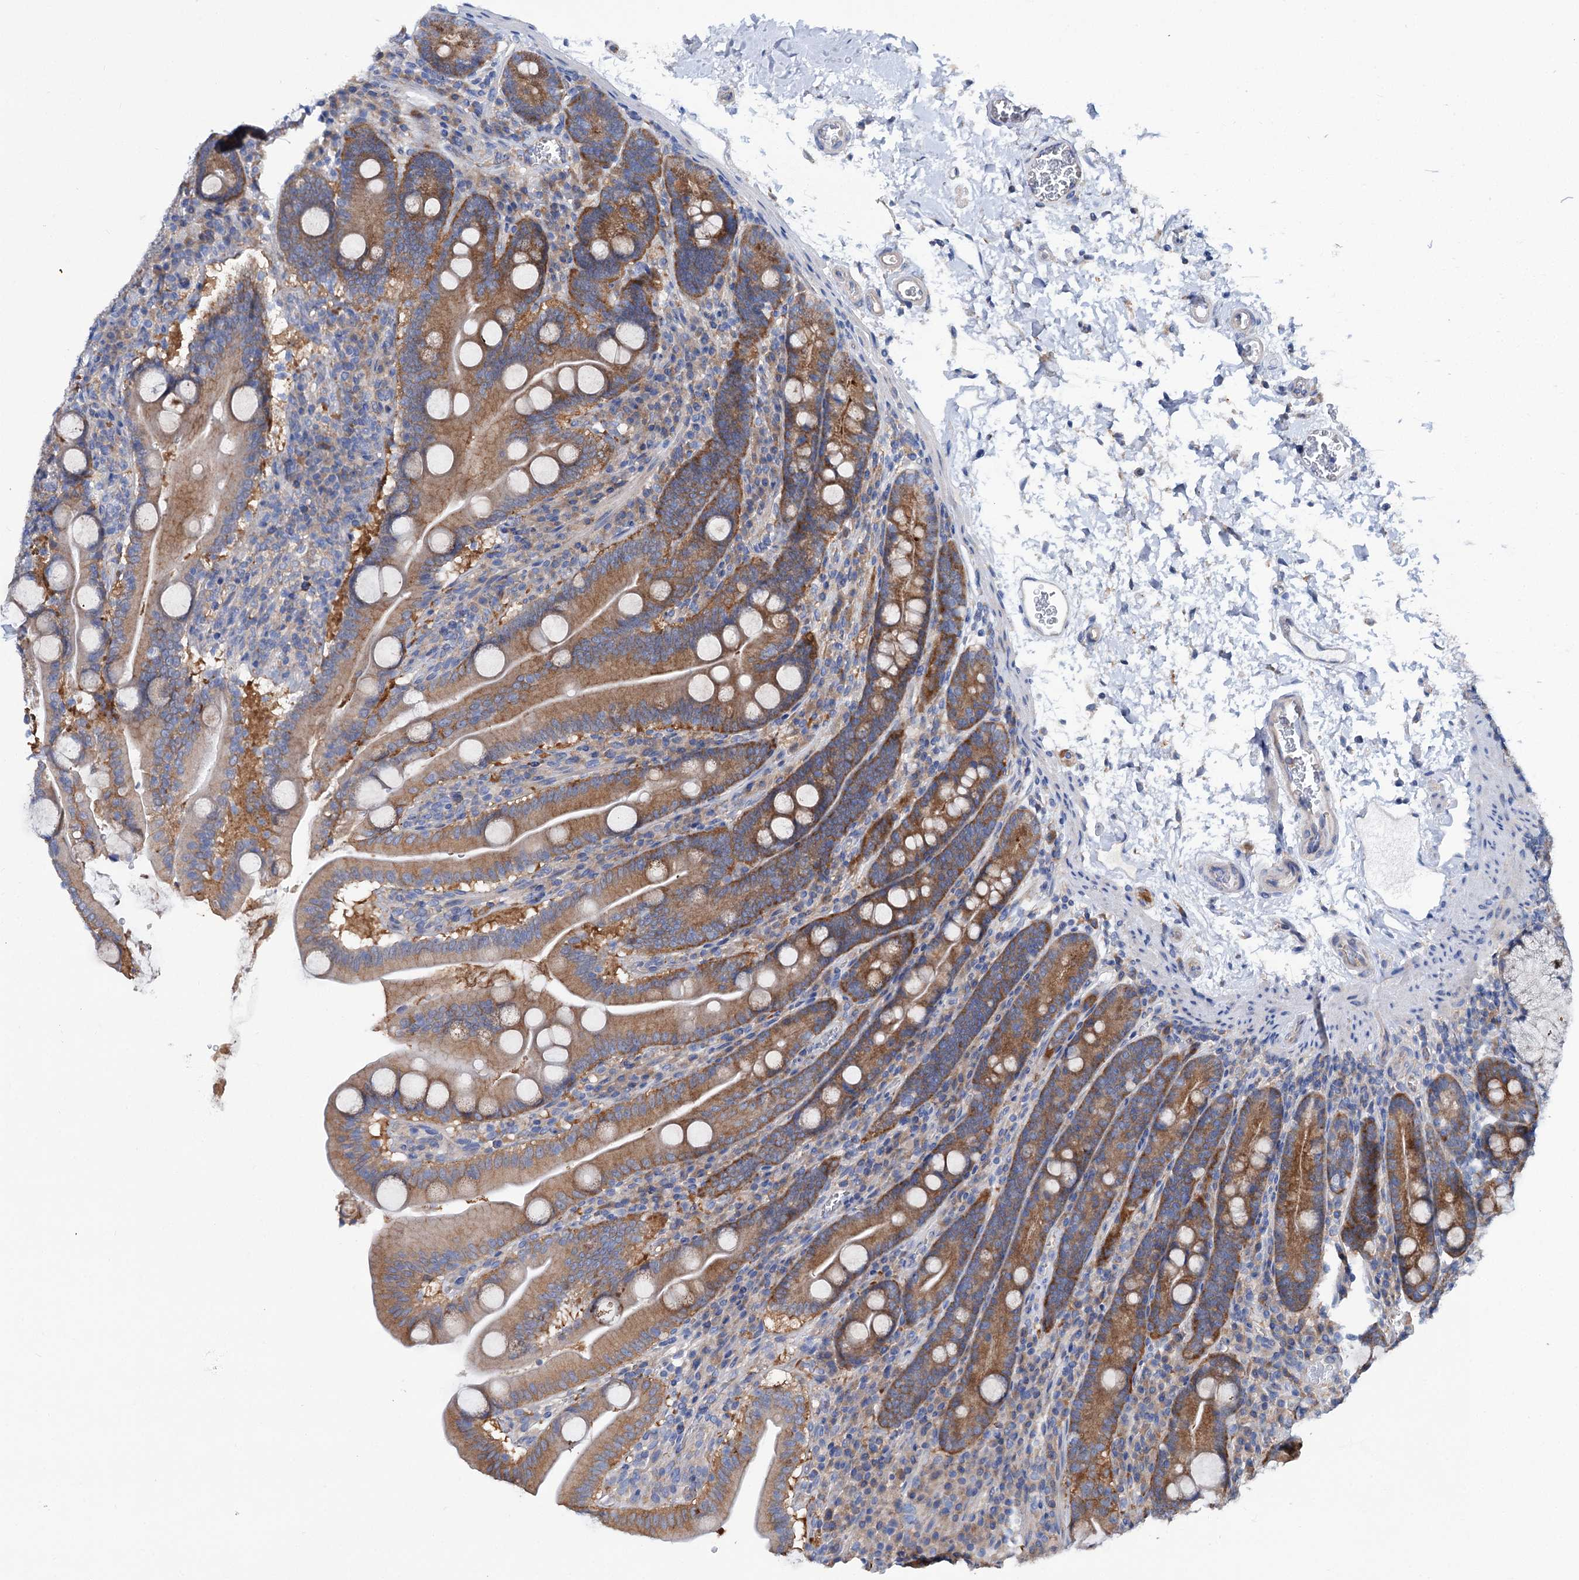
{"staining": {"intensity": "moderate", "quantity": ">75%", "location": "cytoplasmic/membranous"}, "tissue": "duodenum", "cell_type": "Glandular cells", "image_type": "normal", "snomed": [{"axis": "morphology", "description": "Normal tissue, NOS"}, {"axis": "topography", "description": "Duodenum"}], "caption": "Protein staining of normal duodenum shows moderate cytoplasmic/membranous expression in approximately >75% of glandular cells. (IHC, brightfield microscopy, high magnification).", "gene": "TRIM55", "patient": {"sex": "male", "age": 35}}